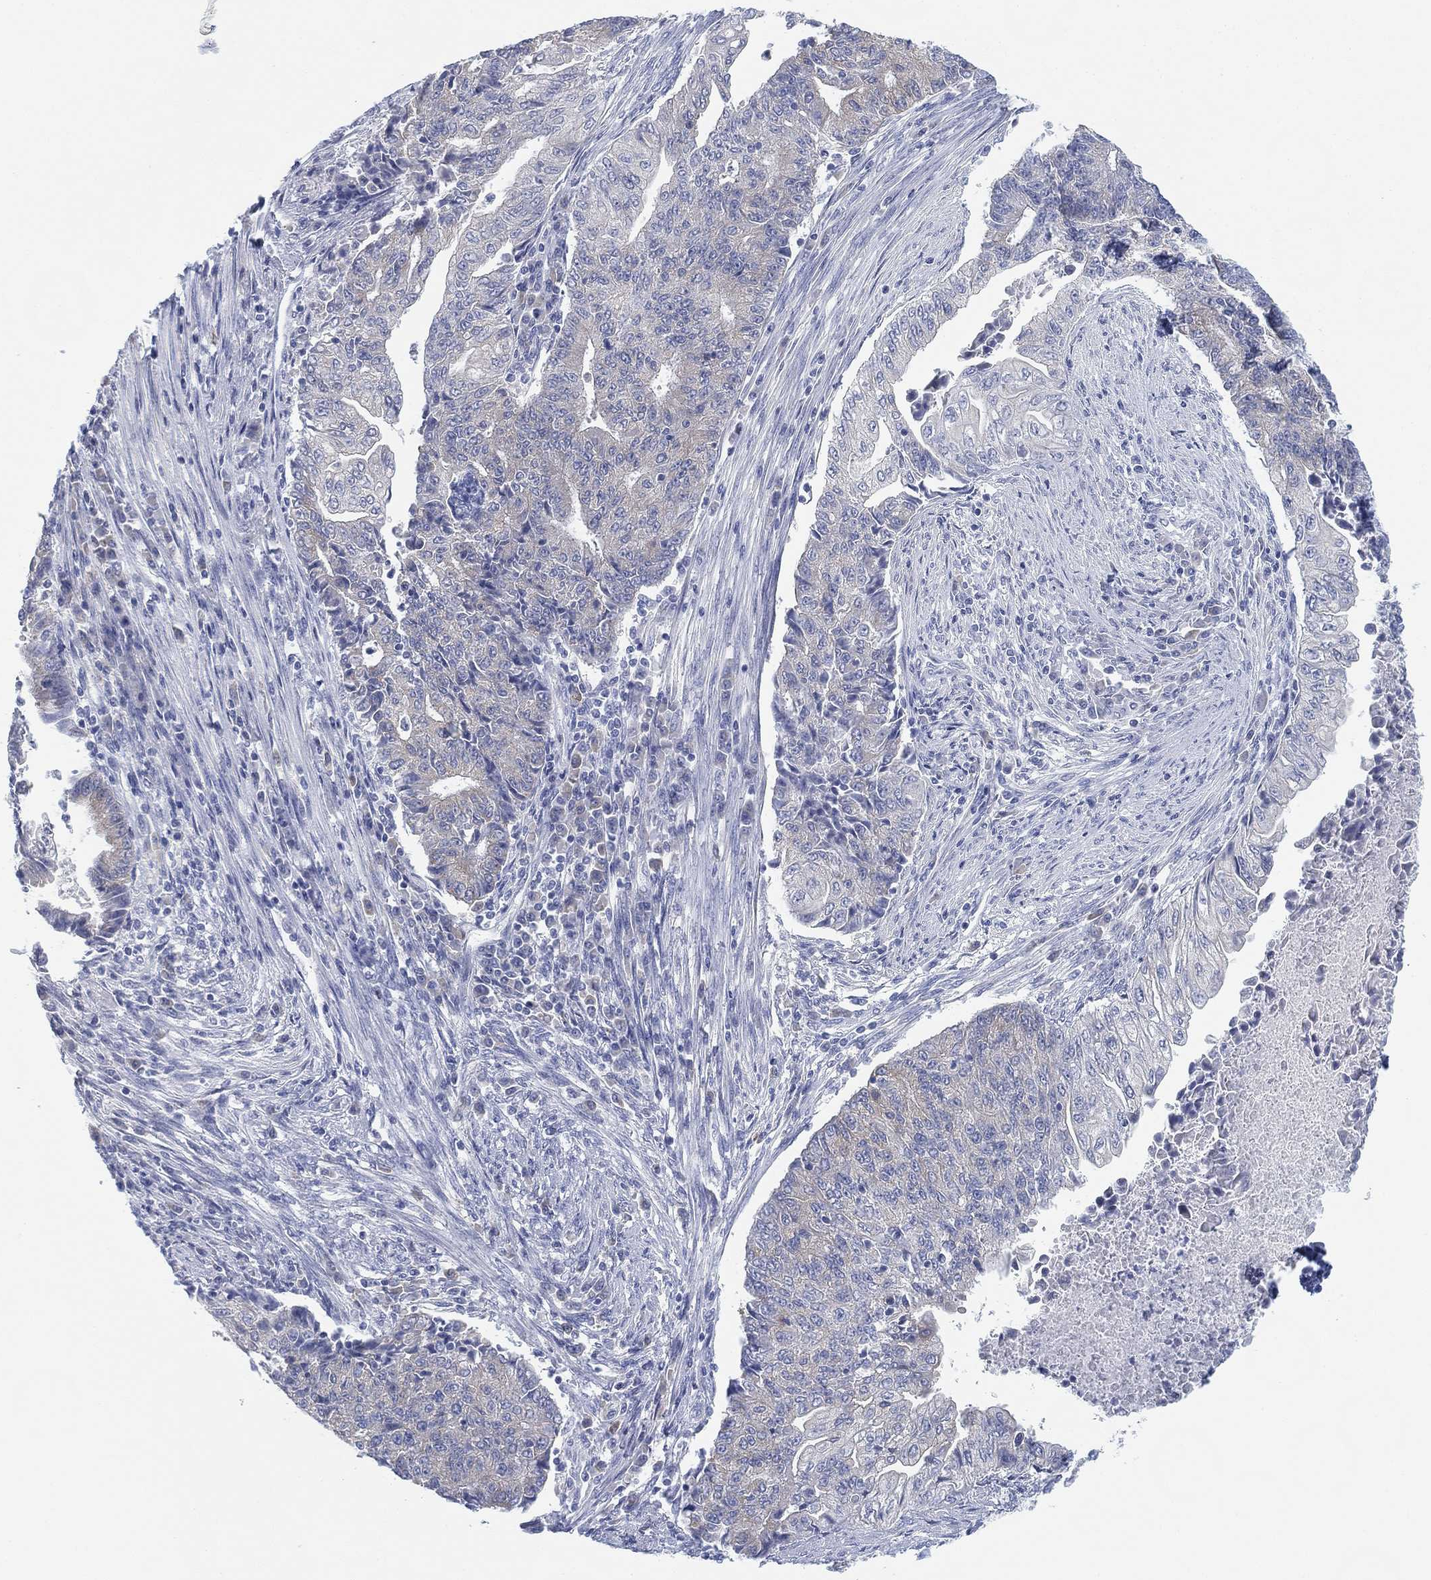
{"staining": {"intensity": "negative", "quantity": "none", "location": "none"}, "tissue": "endometrial cancer", "cell_type": "Tumor cells", "image_type": "cancer", "snomed": [{"axis": "morphology", "description": "Adenocarcinoma, NOS"}, {"axis": "topography", "description": "Uterus"}, {"axis": "topography", "description": "Endometrium"}], "caption": "Histopathology image shows no protein staining in tumor cells of endometrial cancer tissue.", "gene": "GCNA", "patient": {"sex": "female", "age": 54}}